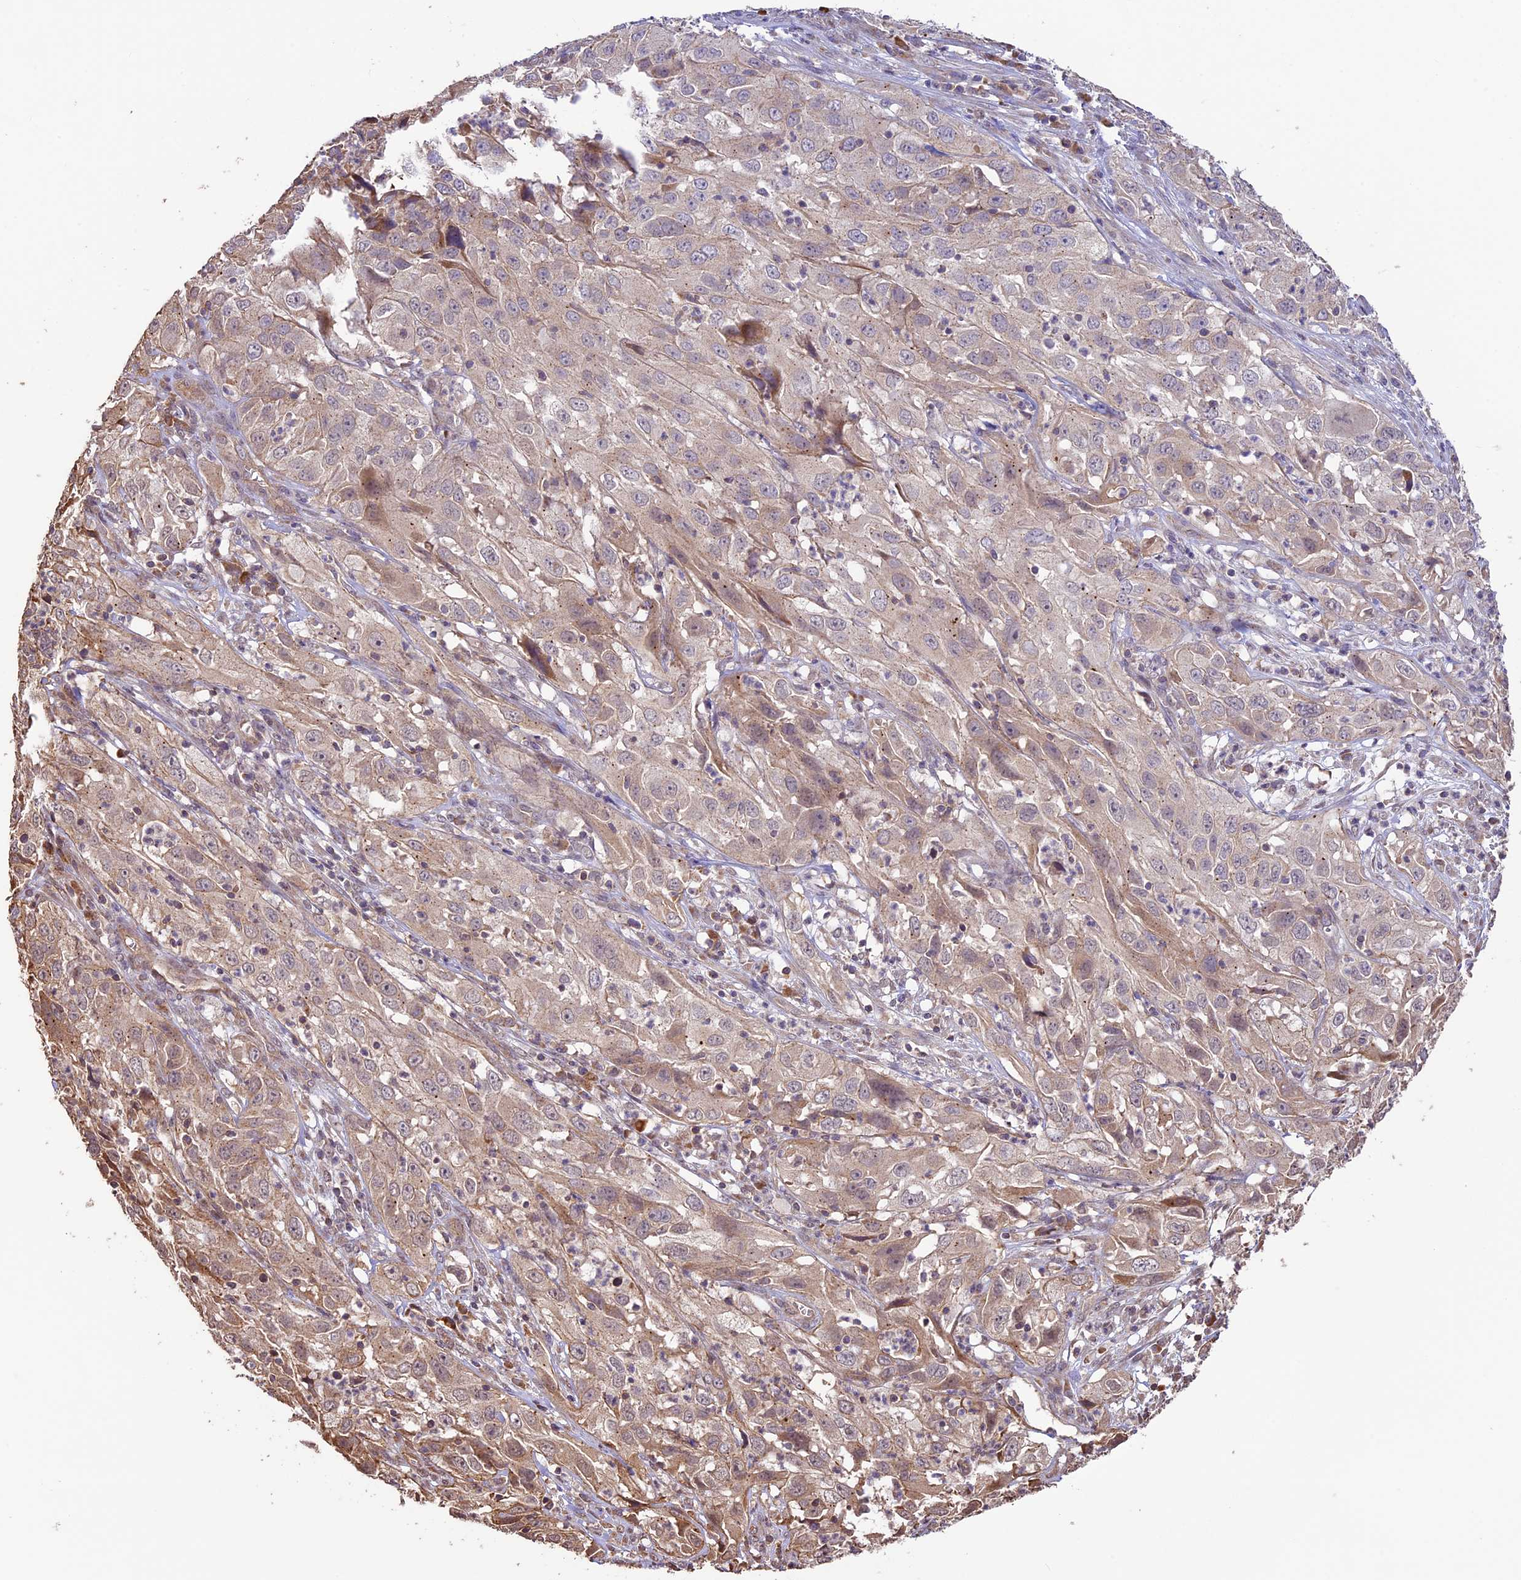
{"staining": {"intensity": "moderate", "quantity": "<25%", "location": "cytoplasmic/membranous"}, "tissue": "cervical cancer", "cell_type": "Tumor cells", "image_type": "cancer", "snomed": [{"axis": "morphology", "description": "Squamous cell carcinoma, NOS"}, {"axis": "topography", "description": "Cervix"}], "caption": "Squamous cell carcinoma (cervical) stained with immunohistochemistry displays moderate cytoplasmic/membranous staining in about <25% of tumor cells.", "gene": "BCAS4", "patient": {"sex": "female", "age": 32}}